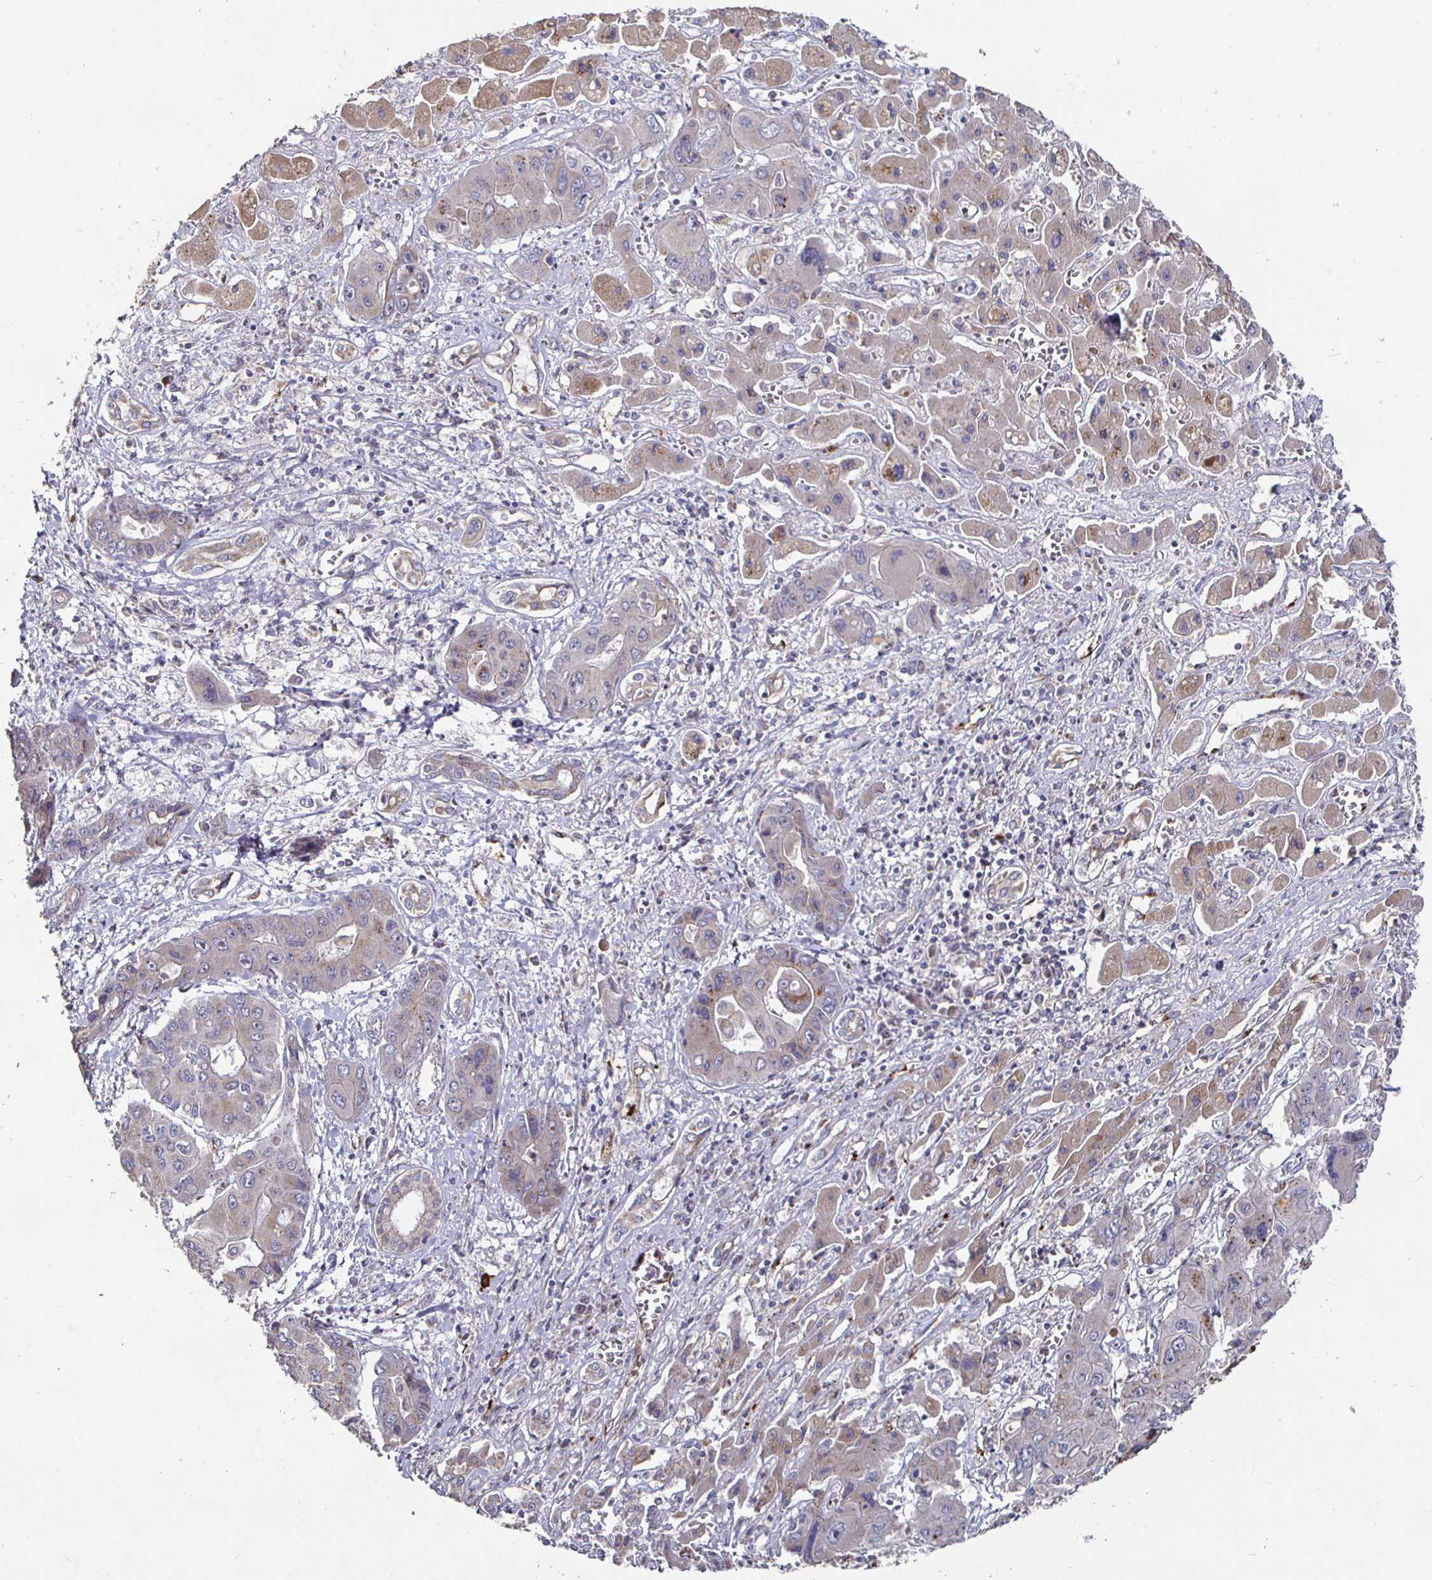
{"staining": {"intensity": "weak", "quantity": "25%-75%", "location": "cytoplasmic/membranous"}, "tissue": "liver cancer", "cell_type": "Tumor cells", "image_type": "cancer", "snomed": [{"axis": "morphology", "description": "Cholangiocarcinoma"}, {"axis": "topography", "description": "Liver"}], "caption": "Cholangiocarcinoma (liver) stained for a protein displays weak cytoplasmic/membranous positivity in tumor cells. (DAB IHC with brightfield microscopy, high magnification).", "gene": "NRSN1", "patient": {"sex": "male", "age": 67}}